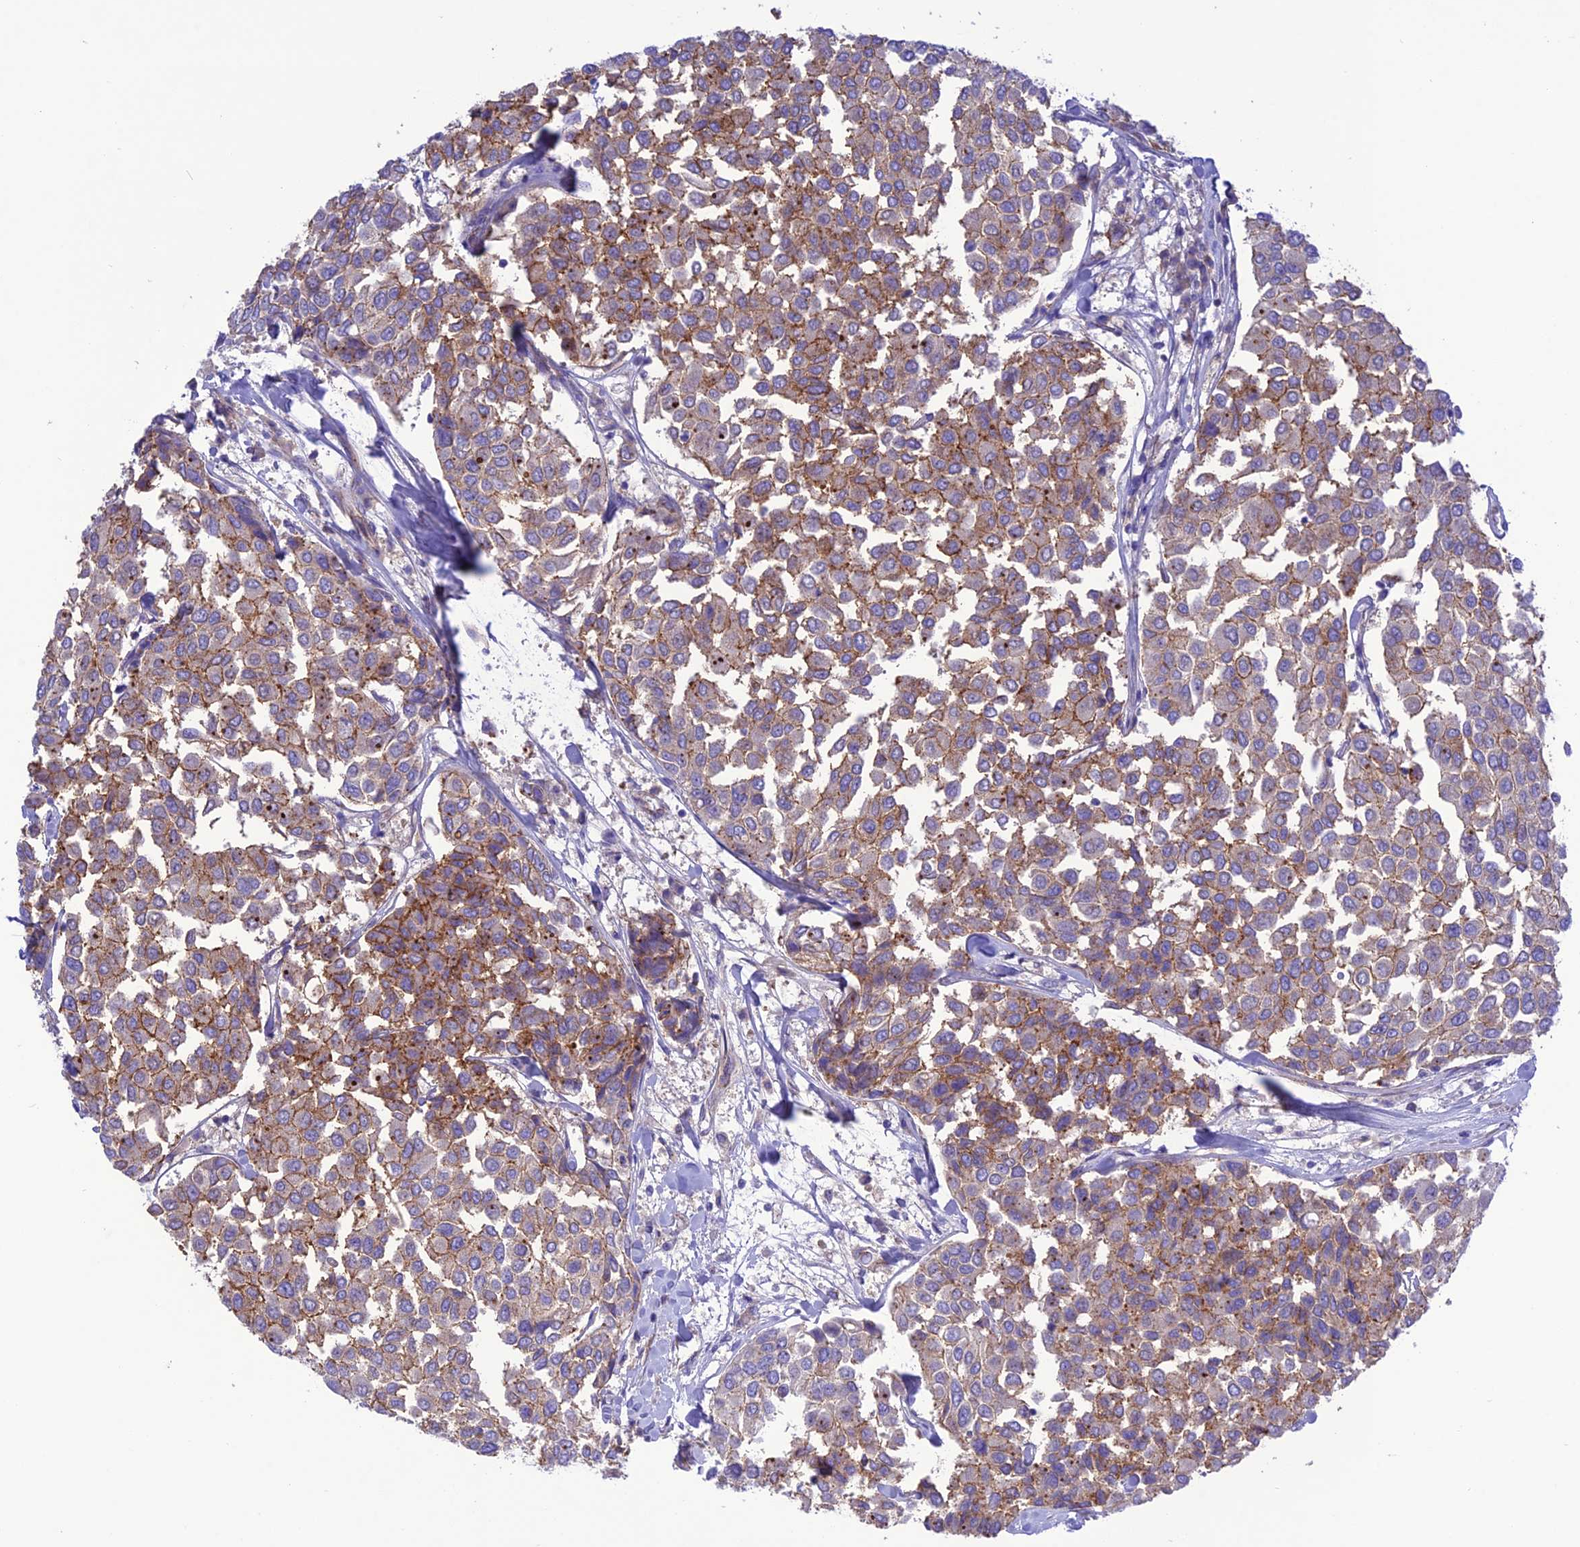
{"staining": {"intensity": "weak", "quantity": ">75%", "location": "cytoplasmic/membranous"}, "tissue": "breast cancer", "cell_type": "Tumor cells", "image_type": "cancer", "snomed": [{"axis": "morphology", "description": "Duct carcinoma"}, {"axis": "topography", "description": "Breast"}], "caption": "Immunohistochemistry of human breast cancer displays low levels of weak cytoplasmic/membranous positivity in approximately >75% of tumor cells.", "gene": "CHSY3", "patient": {"sex": "female", "age": 55}}